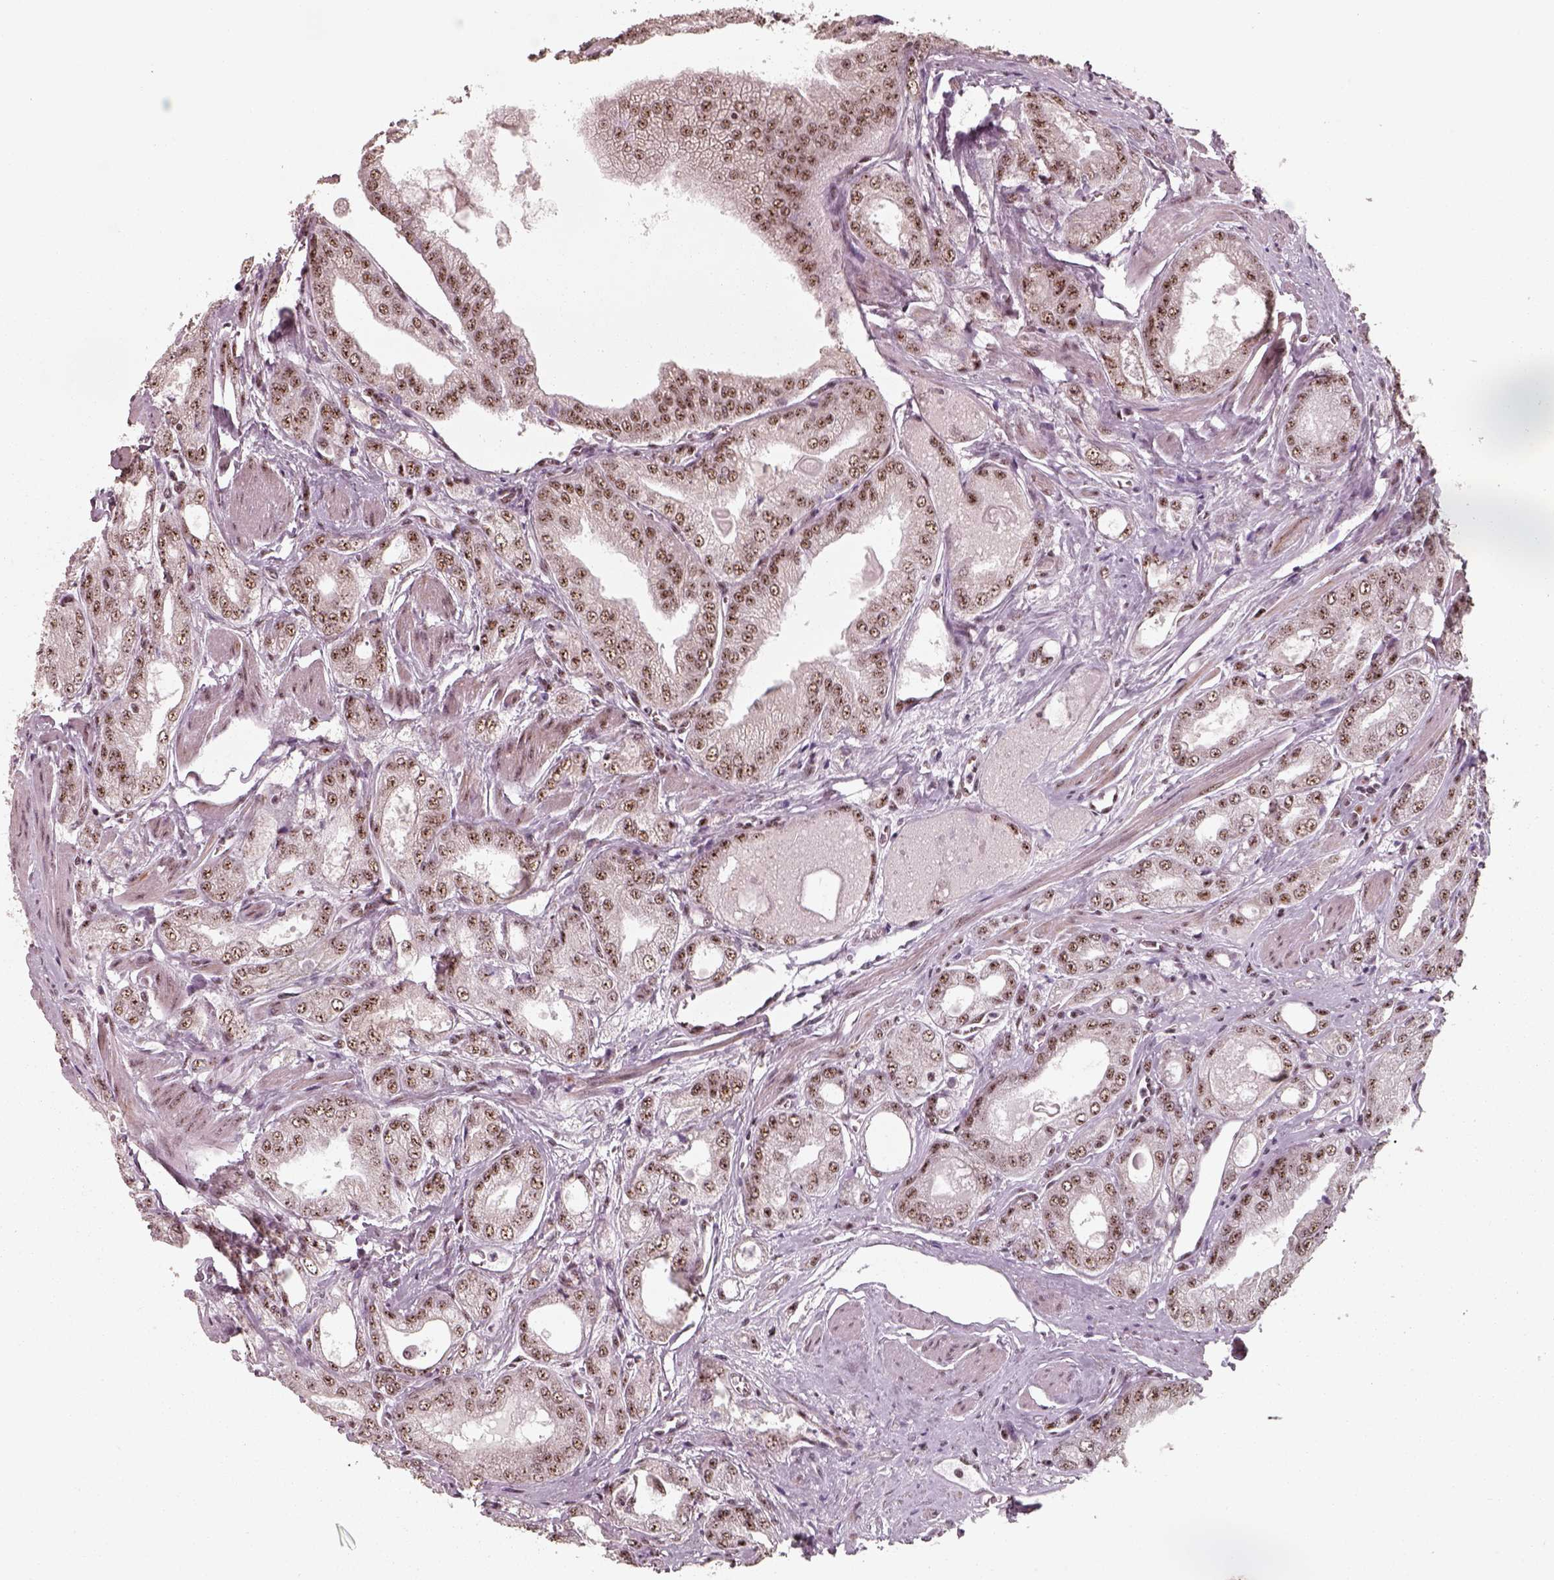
{"staining": {"intensity": "strong", "quantity": ">75%", "location": "nuclear"}, "tissue": "prostate cancer", "cell_type": "Tumor cells", "image_type": "cancer", "snomed": [{"axis": "morphology", "description": "Adenocarcinoma, NOS"}, {"axis": "morphology", "description": "Adenocarcinoma, High grade"}, {"axis": "topography", "description": "Prostate"}], "caption": "Prostate adenocarcinoma stained with DAB (3,3'-diaminobenzidine) immunohistochemistry (IHC) shows high levels of strong nuclear staining in approximately >75% of tumor cells. Ihc stains the protein of interest in brown and the nuclei are stained blue.", "gene": "ATXN7L3", "patient": {"sex": "male", "age": 70}}